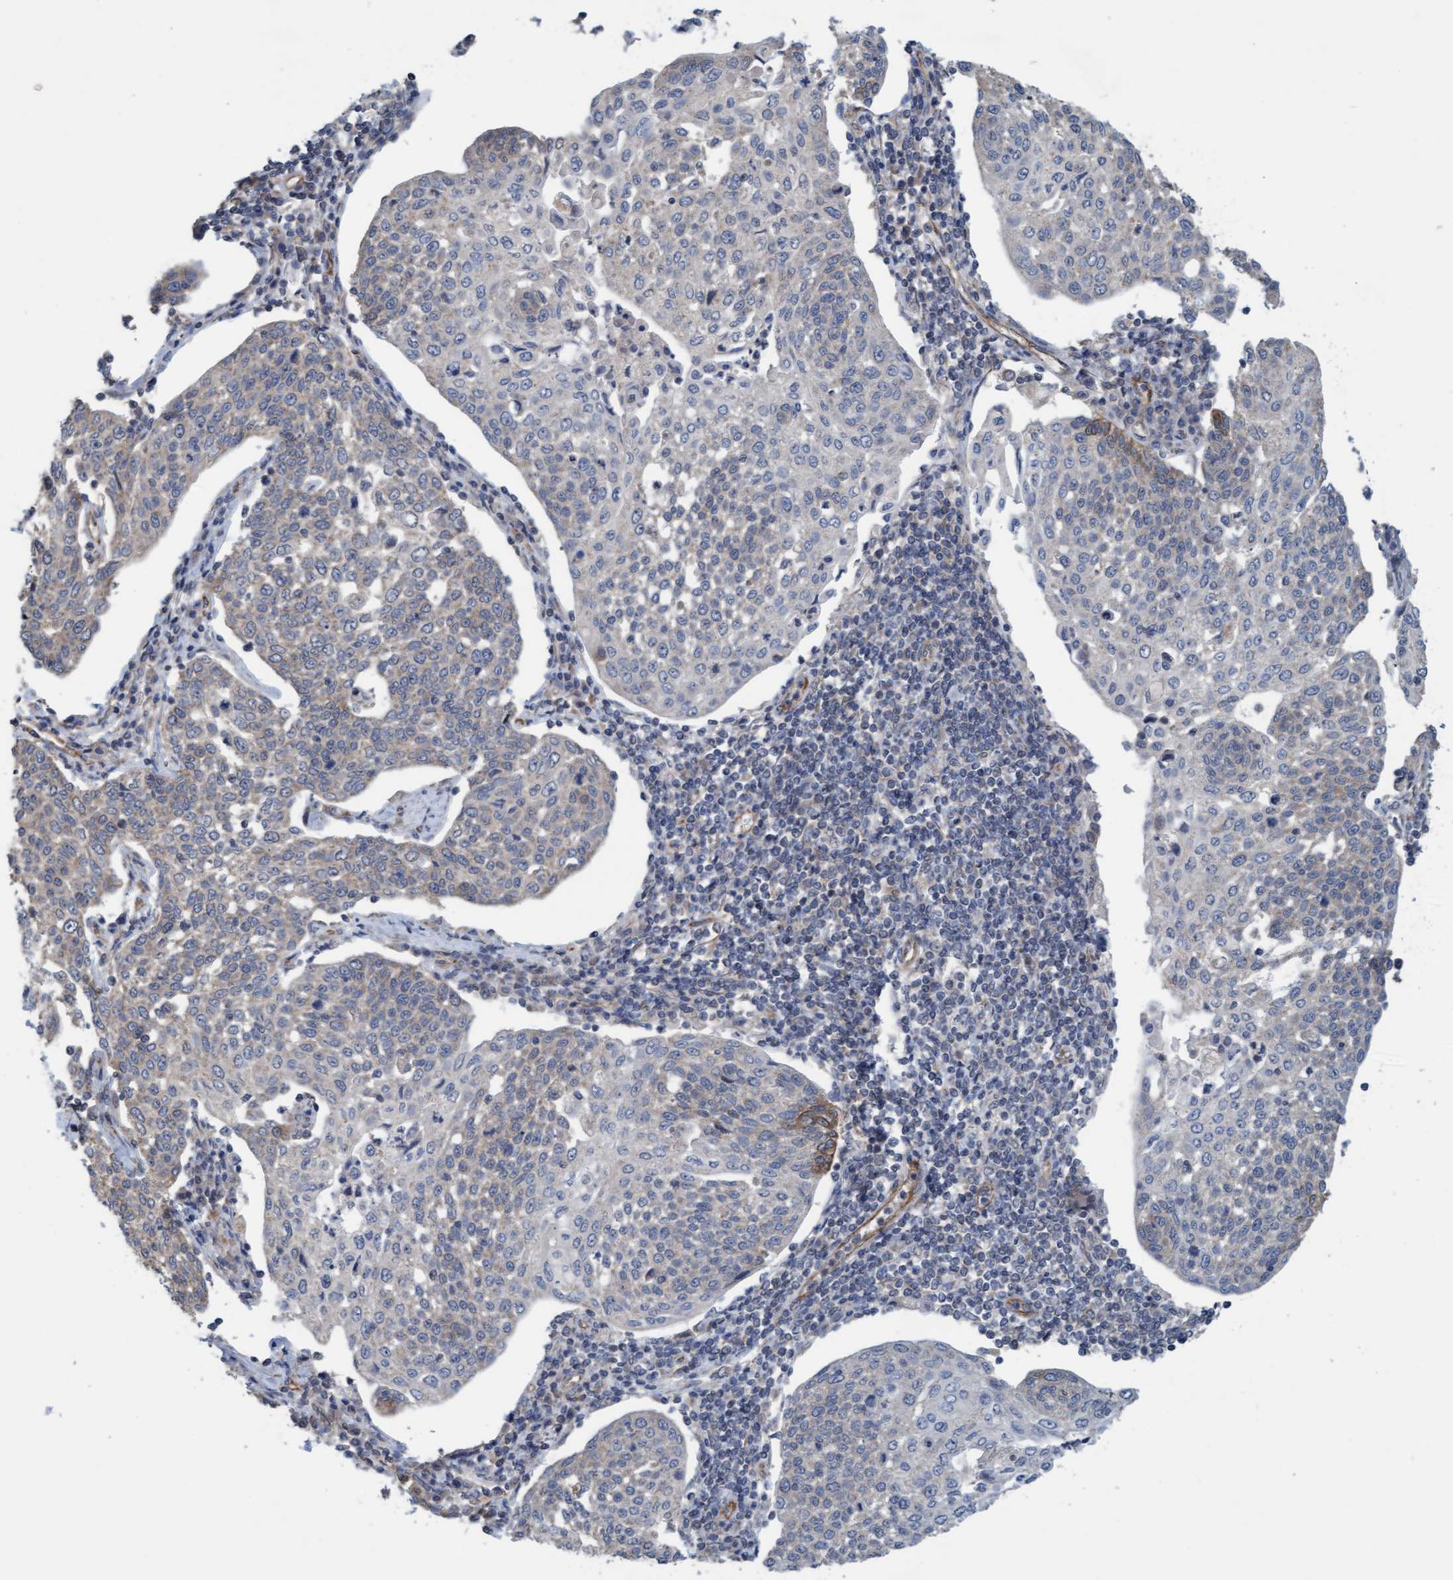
{"staining": {"intensity": "negative", "quantity": "none", "location": "none"}, "tissue": "cervical cancer", "cell_type": "Tumor cells", "image_type": "cancer", "snomed": [{"axis": "morphology", "description": "Squamous cell carcinoma, NOS"}, {"axis": "topography", "description": "Cervix"}], "caption": "A histopathology image of cervical cancer stained for a protein demonstrates no brown staining in tumor cells. (DAB immunohistochemistry (IHC), high magnification).", "gene": "ZNF566", "patient": {"sex": "female", "age": 34}}